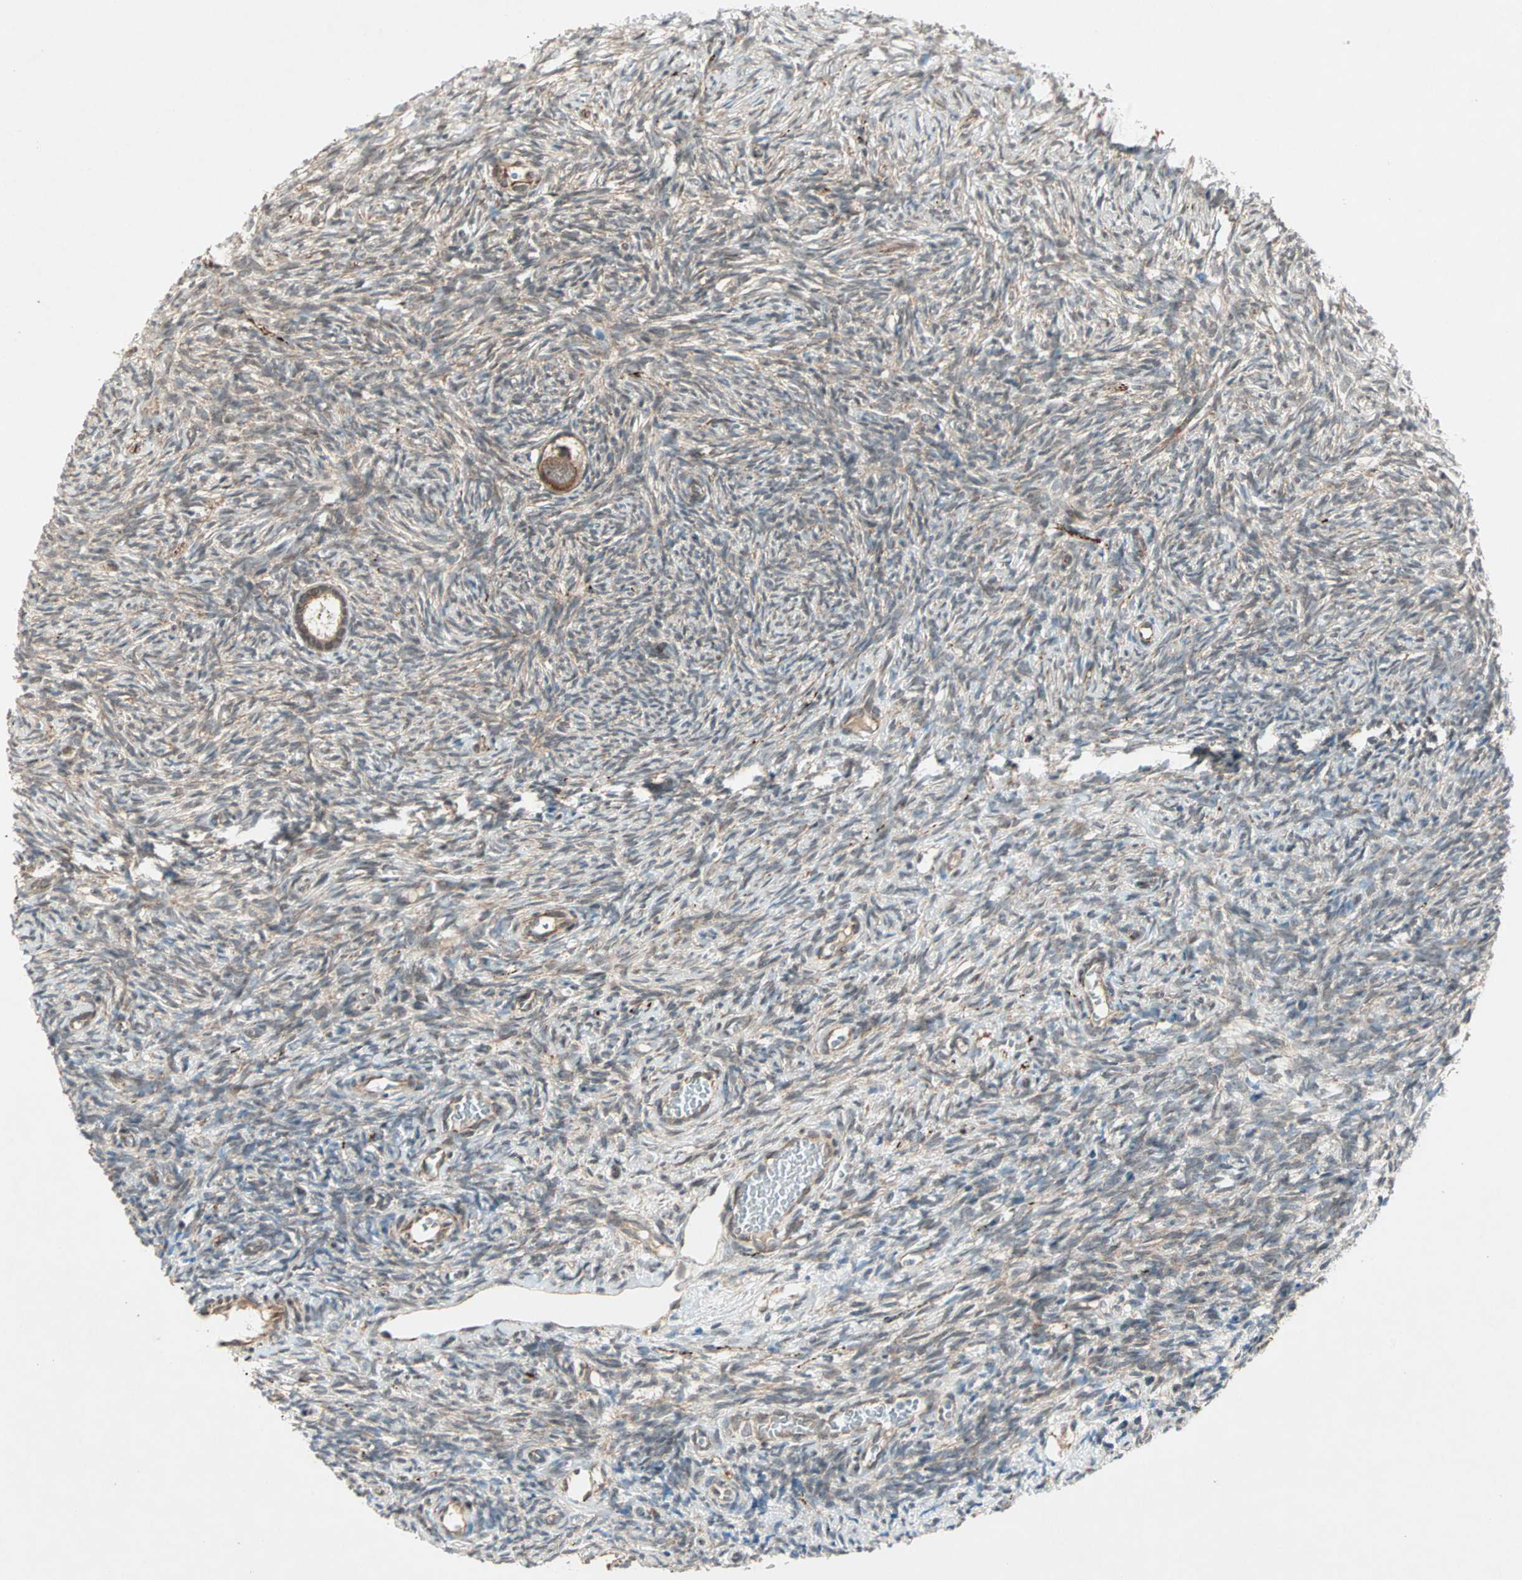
{"staining": {"intensity": "strong", "quantity": ">75%", "location": "cytoplasmic/membranous"}, "tissue": "ovary", "cell_type": "Follicle cells", "image_type": "normal", "snomed": [{"axis": "morphology", "description": "Normal tissue, NOS"}, {"axis": "topography", "description": "Ovary"}], "caption": "Ovary stained with immunohistochemistry (IHC) reveals strong cytoplasmic/membranous staining in about >75% of follicle cells. The protein is shown in brown color, while the nuclei are stained blue.", "gene": "ZNF37A", "patient": {"sex": "female", "age": 35}}